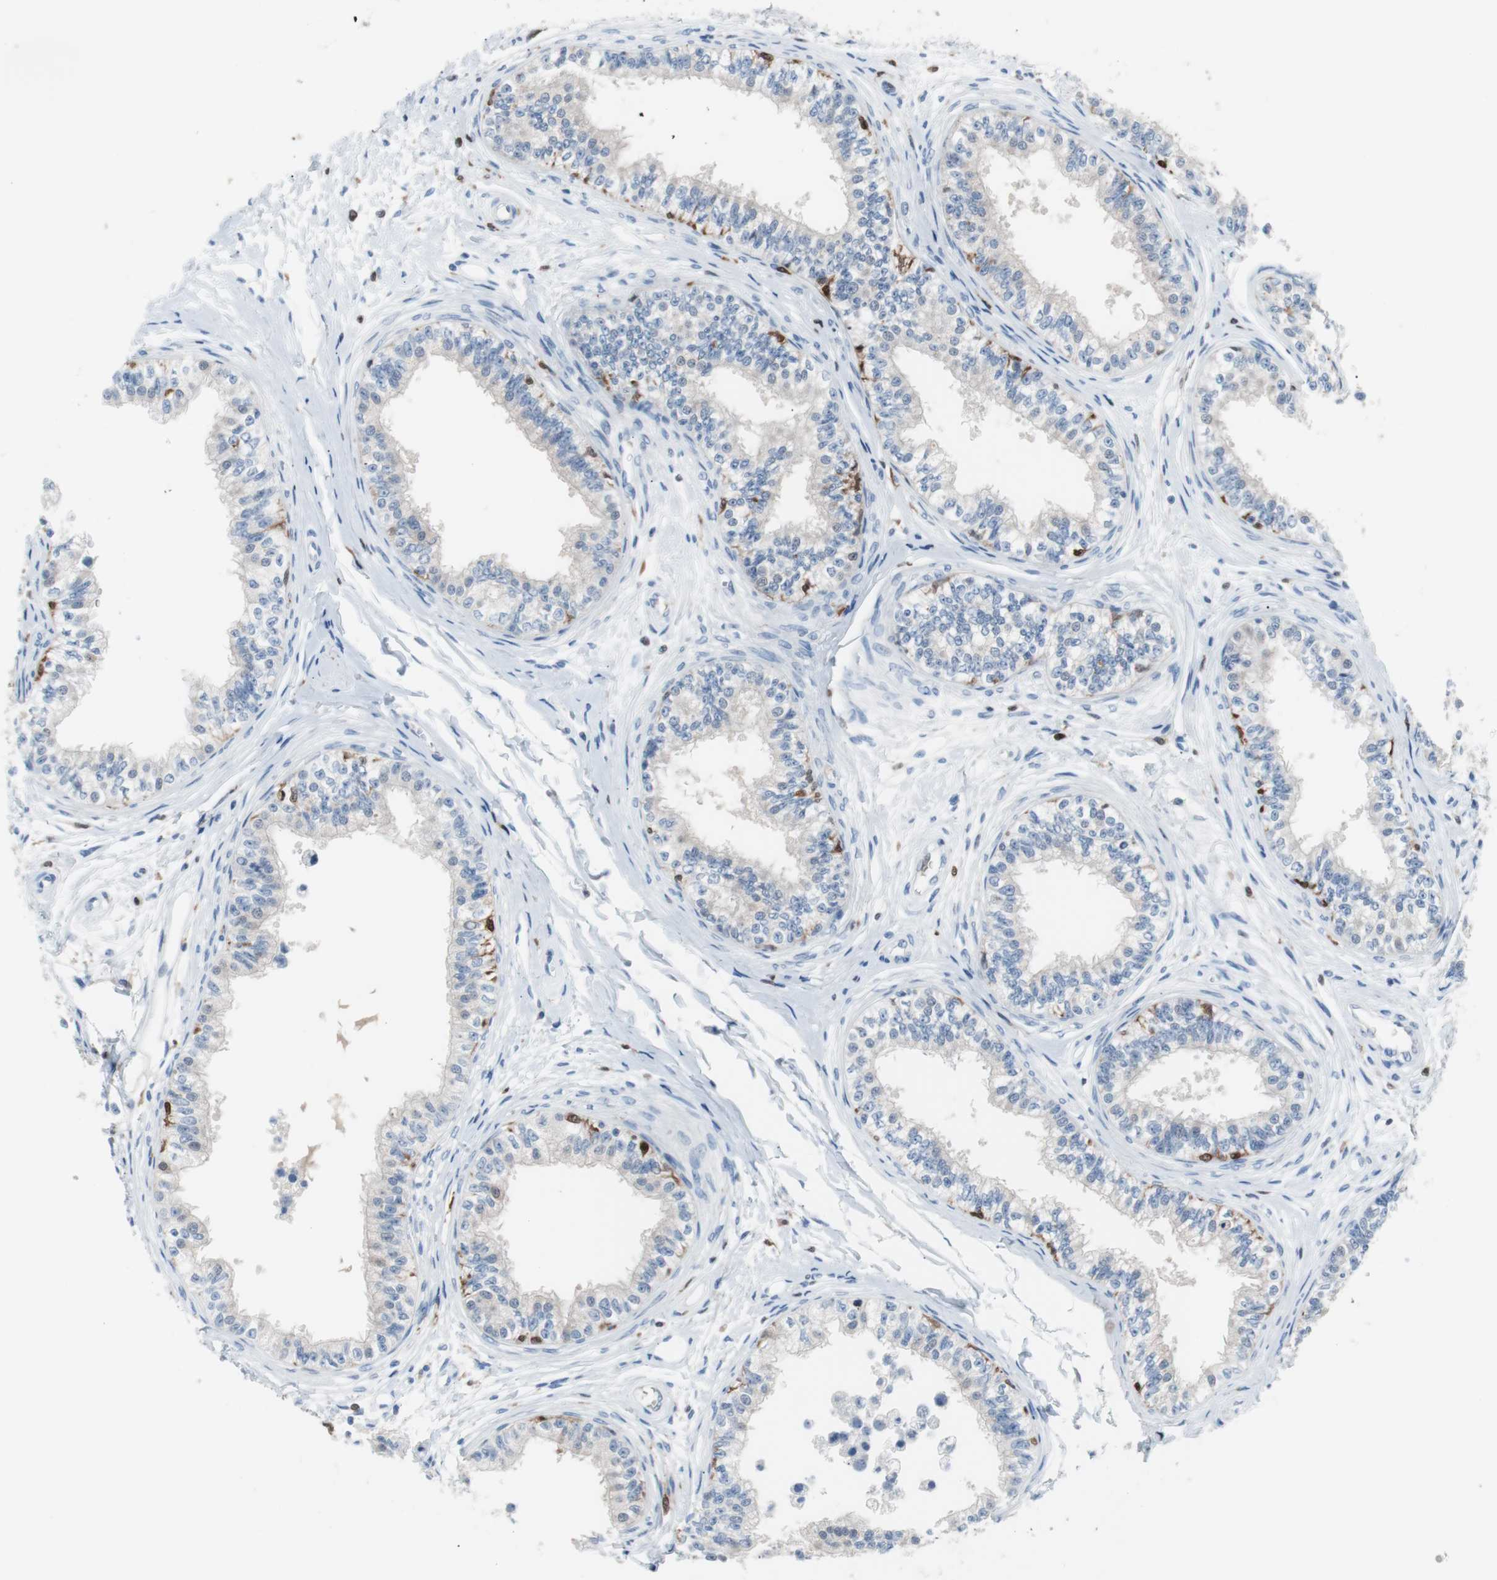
{"staining": {"intensity": "strong", "quantity": "<25%", "location": "nuclear"}, "tissue": "epididymis", "cell_type": "Glandular cells", "image_type": "normal", "snomed": [{"axis": "morphology", "description": "Normal tissue, NOS"}, {"axis": "morphology", "description": "Adenocarcinoma, metastatic, NOS"}, {"axis": "topography", "description": "Testis"}, {"axis": "topography", "description": "Epididymis"}], "caption": "Human epididymis stained with a brown dye exhibits strong nuclear positive expression in approximately <25% of glandular cells.", "gene": "IL18", "patient": {"sex": "male", "age": 26}}